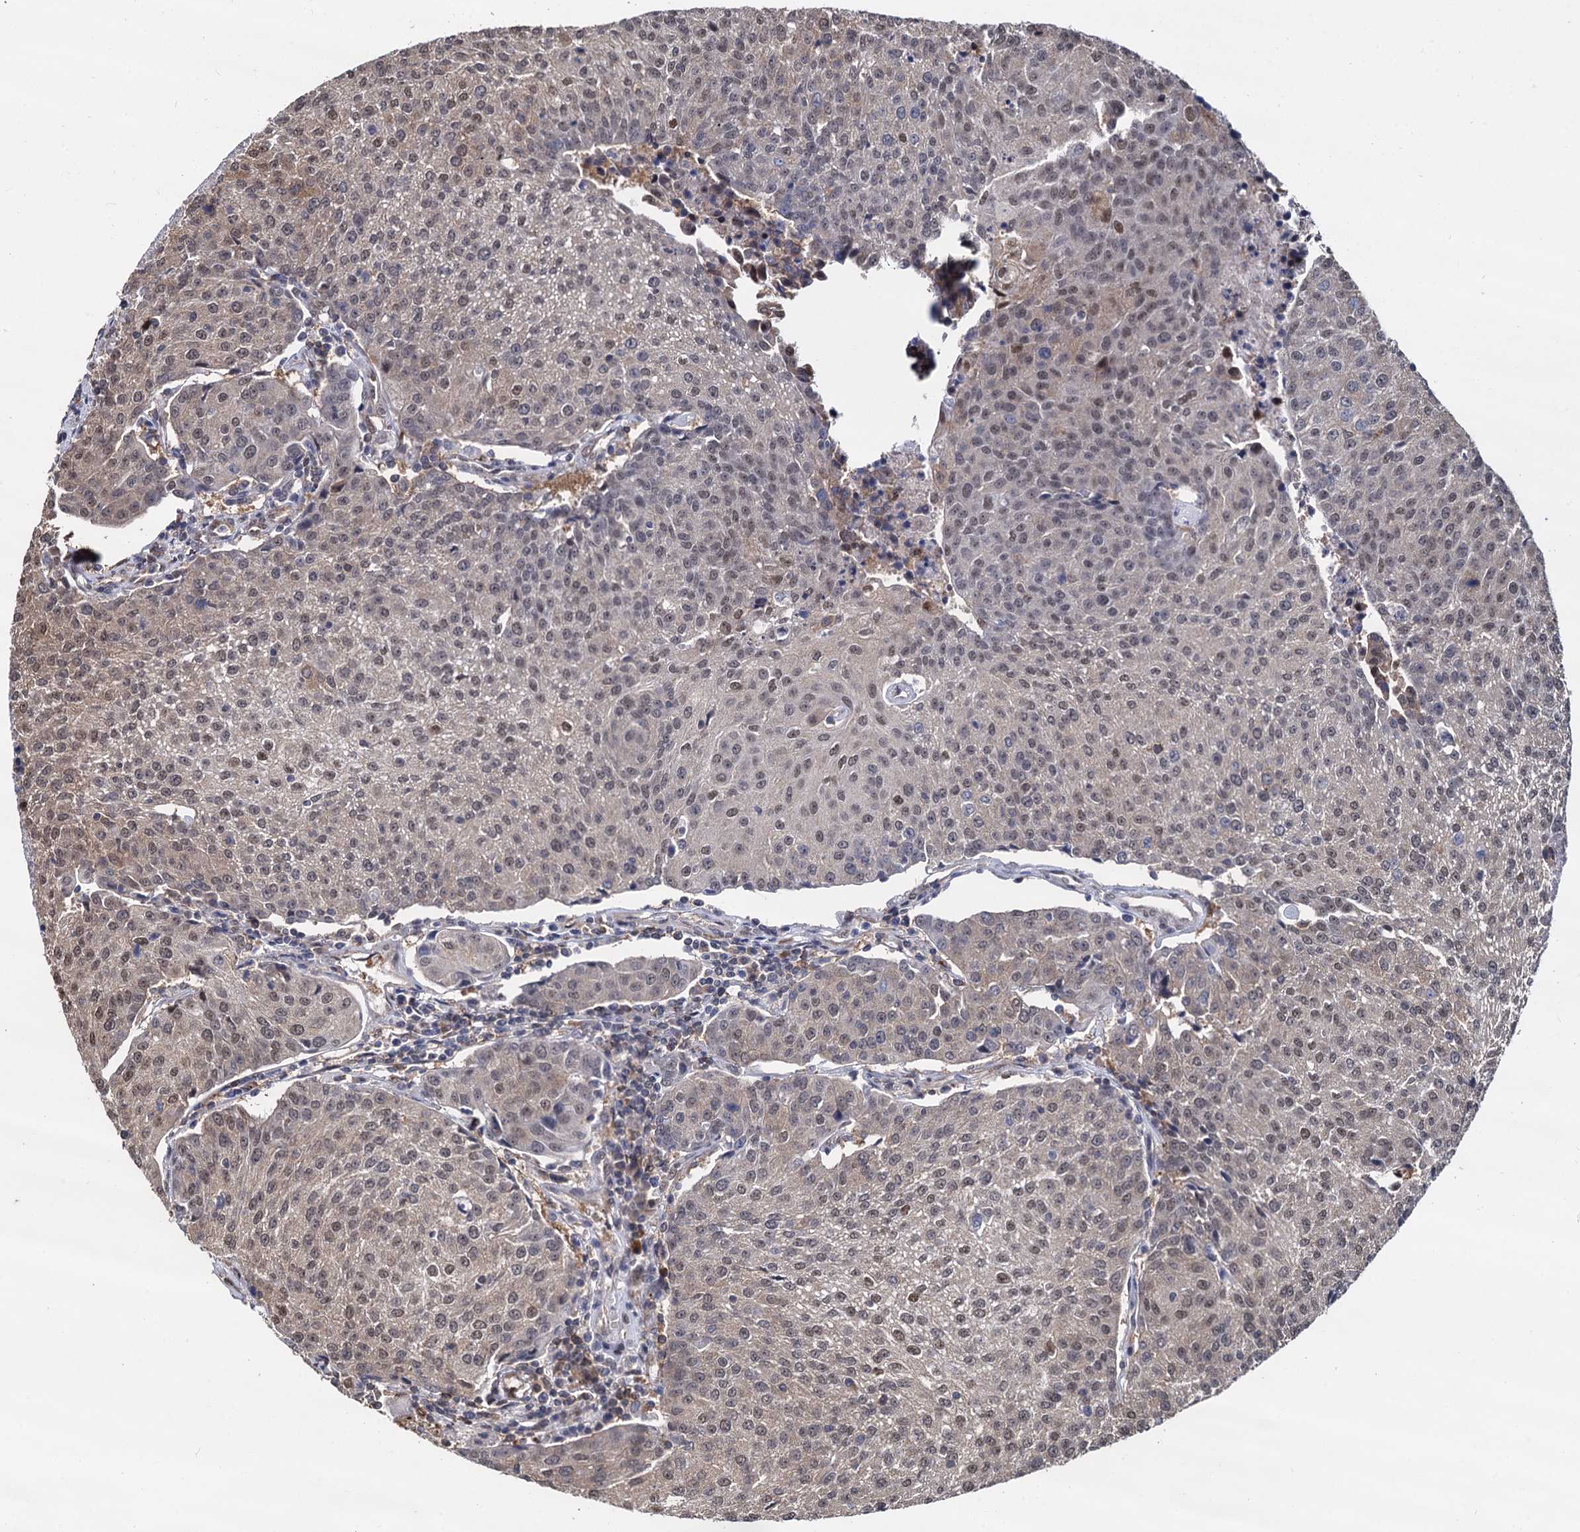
{"staining": {"intensity": "weak", "quantity": ">75%", "location": "nuclear"}, "tissue": "urothelial cancer", "cell_type": "Tumor cells", "image_type": "cancer", "snomed": [{"axis": "morphology", "description": "Urothelial carcinoma, High grade"}, {"axis": "topography", "description": "Urinary bladder"}], "caption": "IHC image of neoplastic tissue: urothelial cancer stained using IHC exhibits low levels of weak protein expression localized specifically in the nuclear of tumor cells, appearing as a nuclear brown color.", "gene": "PSMD4", "patient": {"sex": "female", "age": 85}}